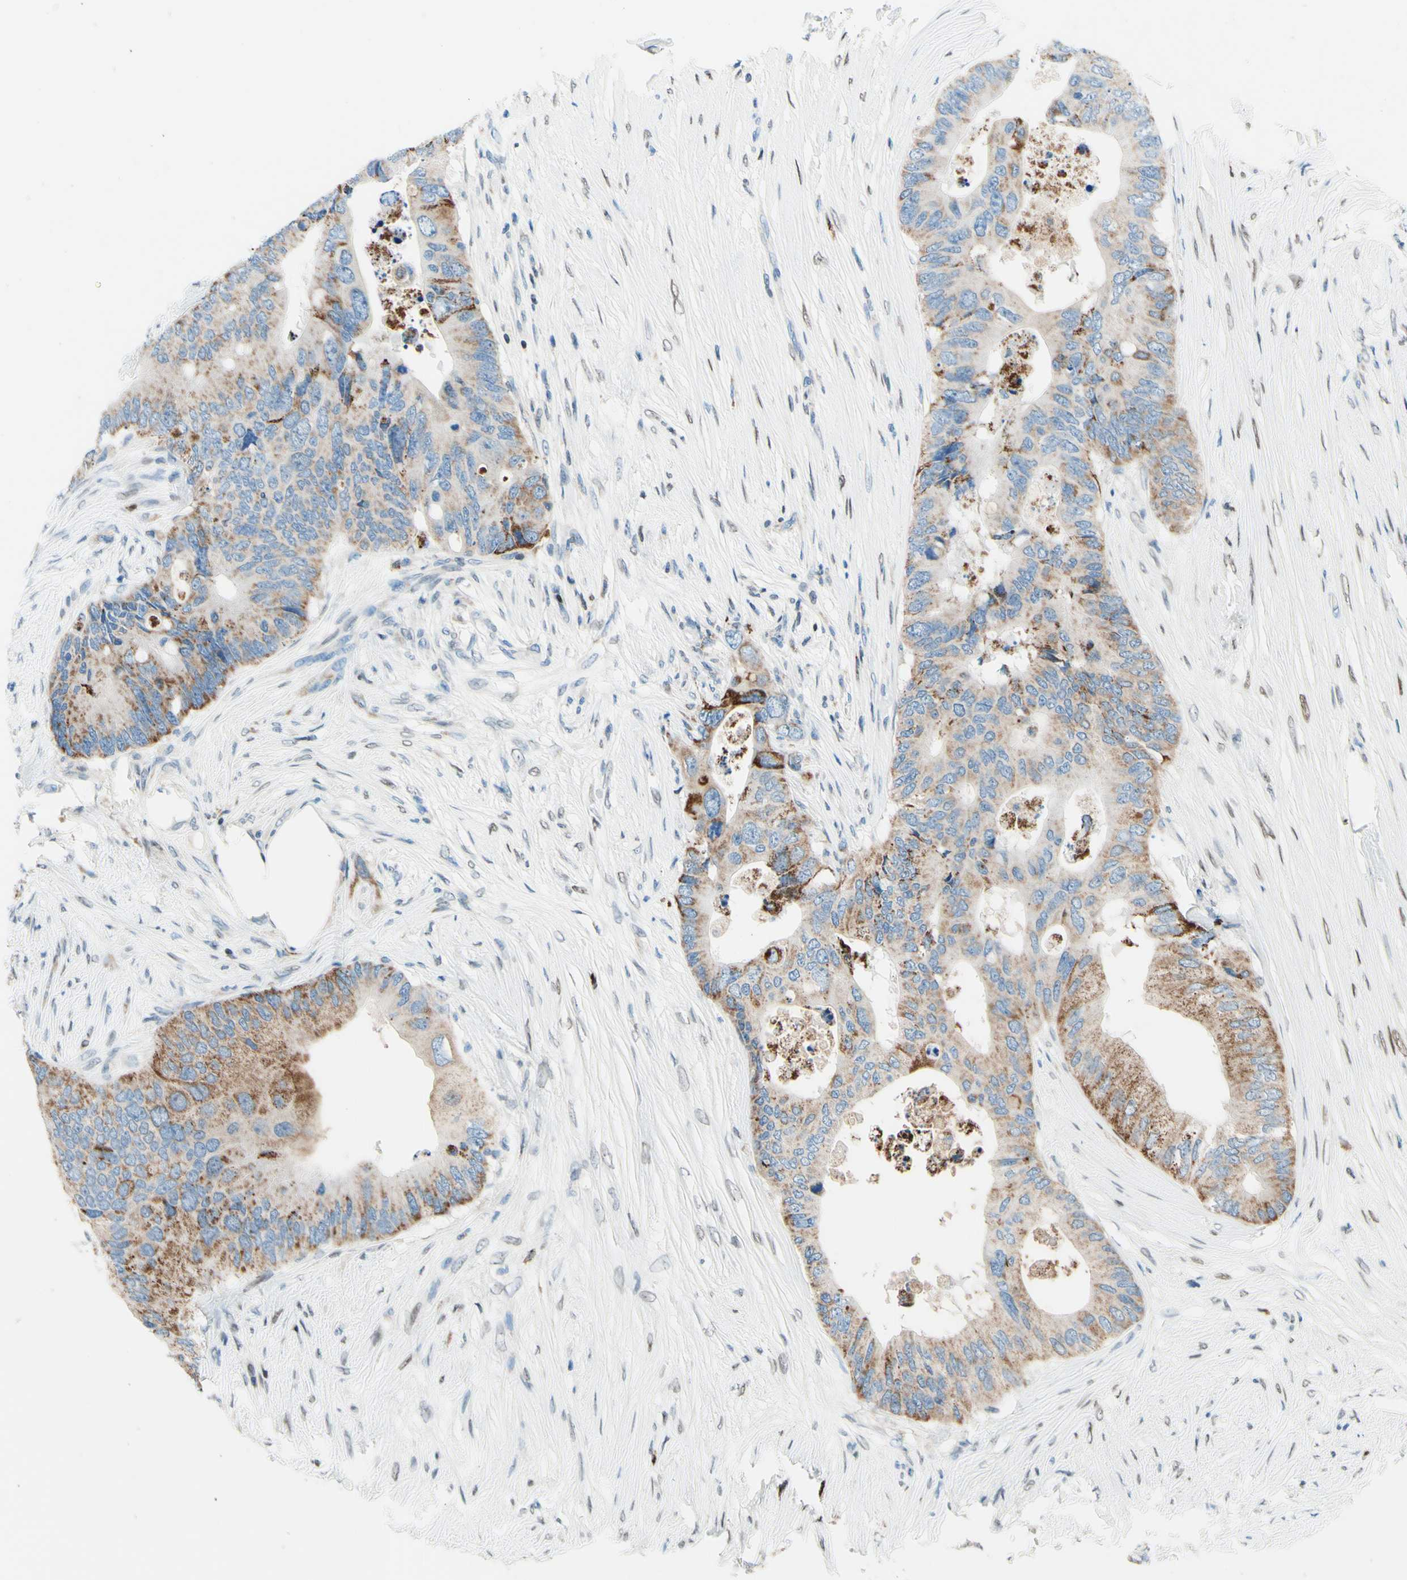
{"staining": {"intensity": "moderate", "quantity": ">75%", "location": "cytoplasmic/membranous"}, "tissue": "colorectal cancer", "cell_type": "Tumor cells", "image_type": "cancer", "snomed": [{"axis": "morphology", "description": "Adenocarcinoma, NOS"}, {"axis": "topography", "description": "Colon"}], "caption": "Tumor cells exhibit moderate cytoplasmic/membranous positivity in approximately >75% of cells in adenocarcinoma (colorectal). Using DAB (3,3'-diaminobenzidine) (brown) and hematoxylin (blue) stains, captured at high magnification using brightfield microscopy.", "gene": "CBX7", "patient": {"sex": "male", "age": 71}}